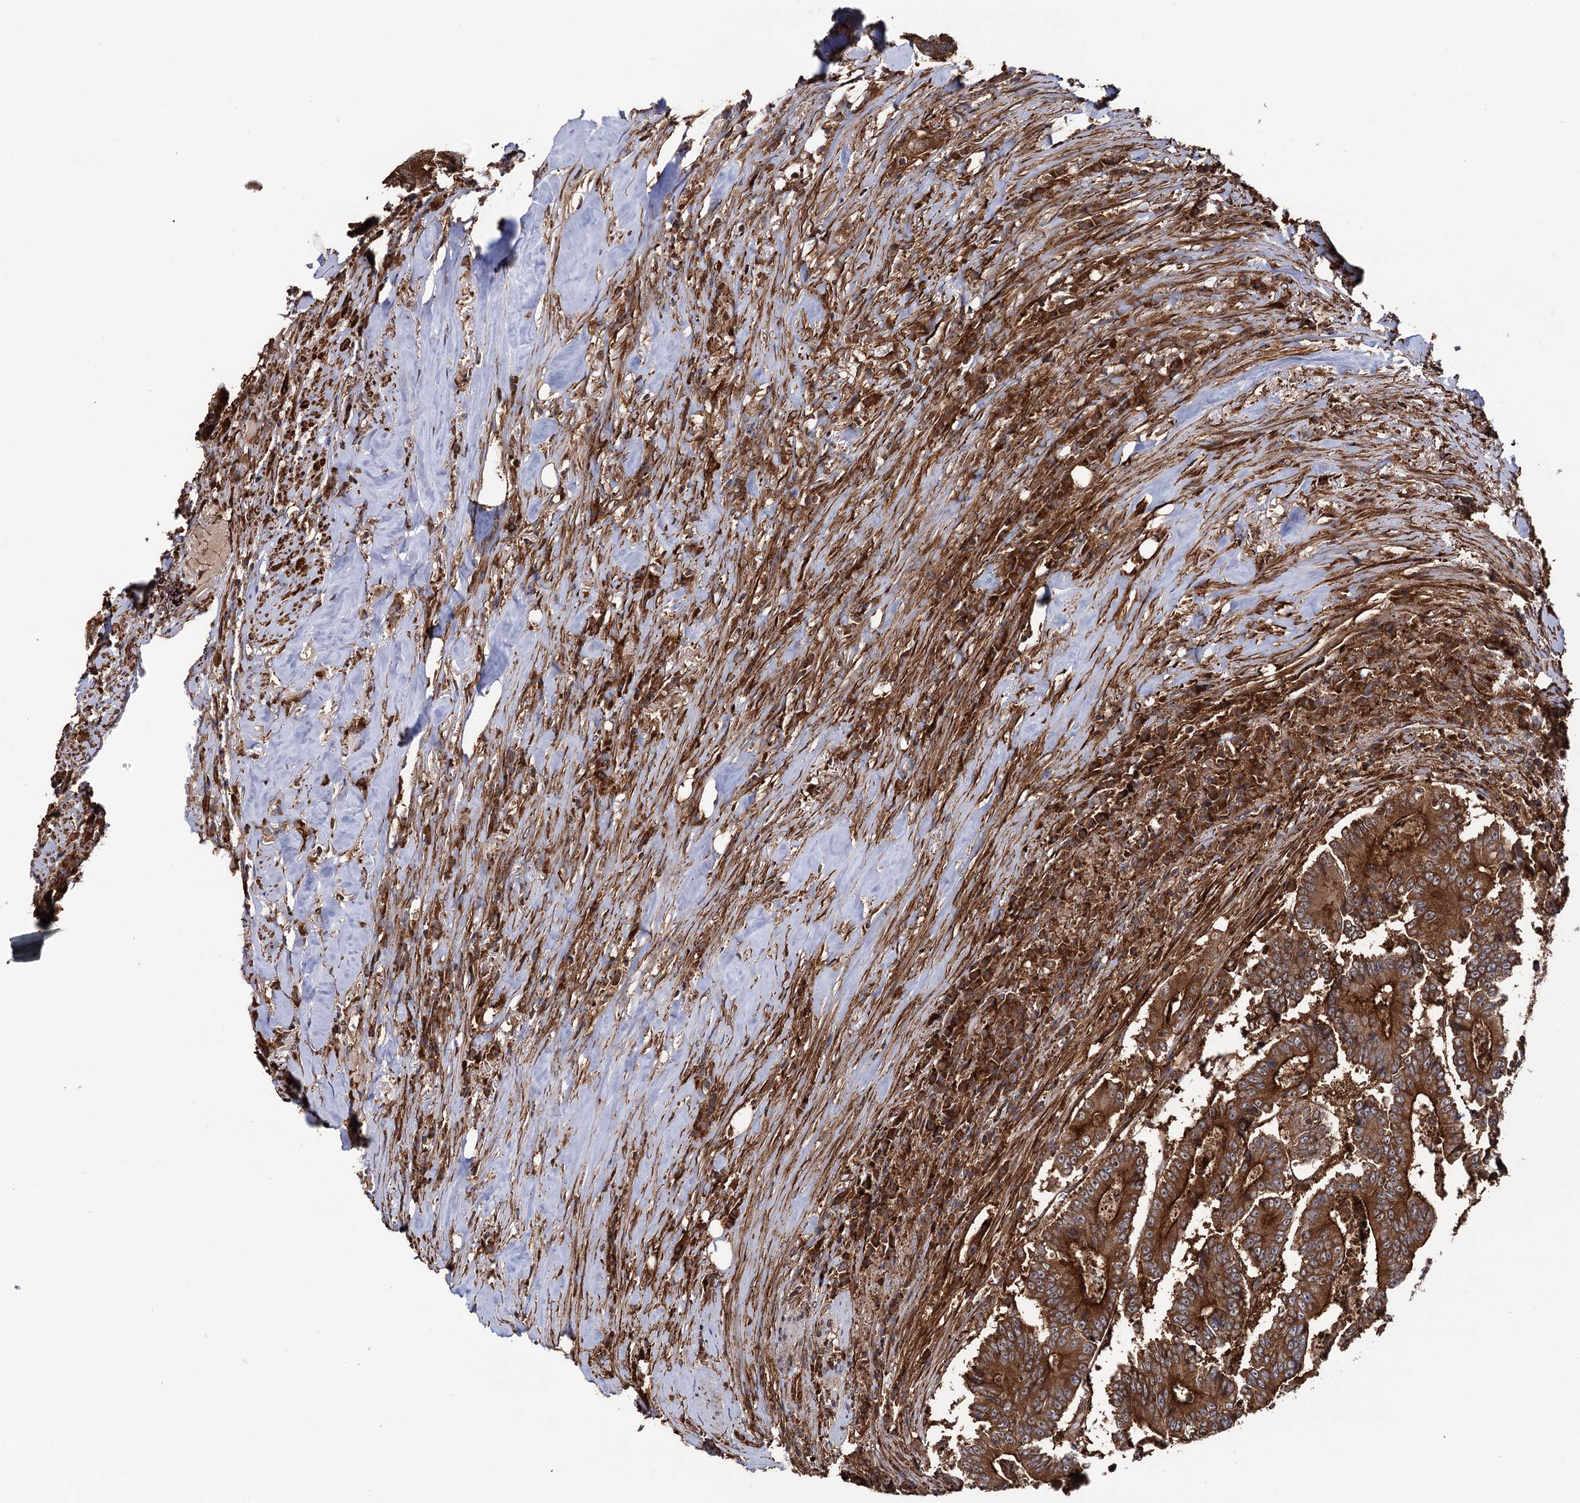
{"staining": {"intensity": "strong", "quantity": ">75%", "location": "cytoplasmic/membranous"}, "tissue": "colorectal cancer", "cell_type": "Tumor cells", "image_type": "cancer", "snomed": [{"axis": "morphology", "description": "Adenocarcinoma, NOS"}, {"axis": "topography", "description": "Colon"}], "caption": "Immunohistochemical staining of colorectal adenocarcinoma demonstrates high levels of strong cytoplasmic/membranous staining in about >75% of tumor cells. The protein of interest is shown in brown color, while the nuclei are stained blue.", "gene": "ATP8B4", "patient": {"sex": "male", "age": 83}}